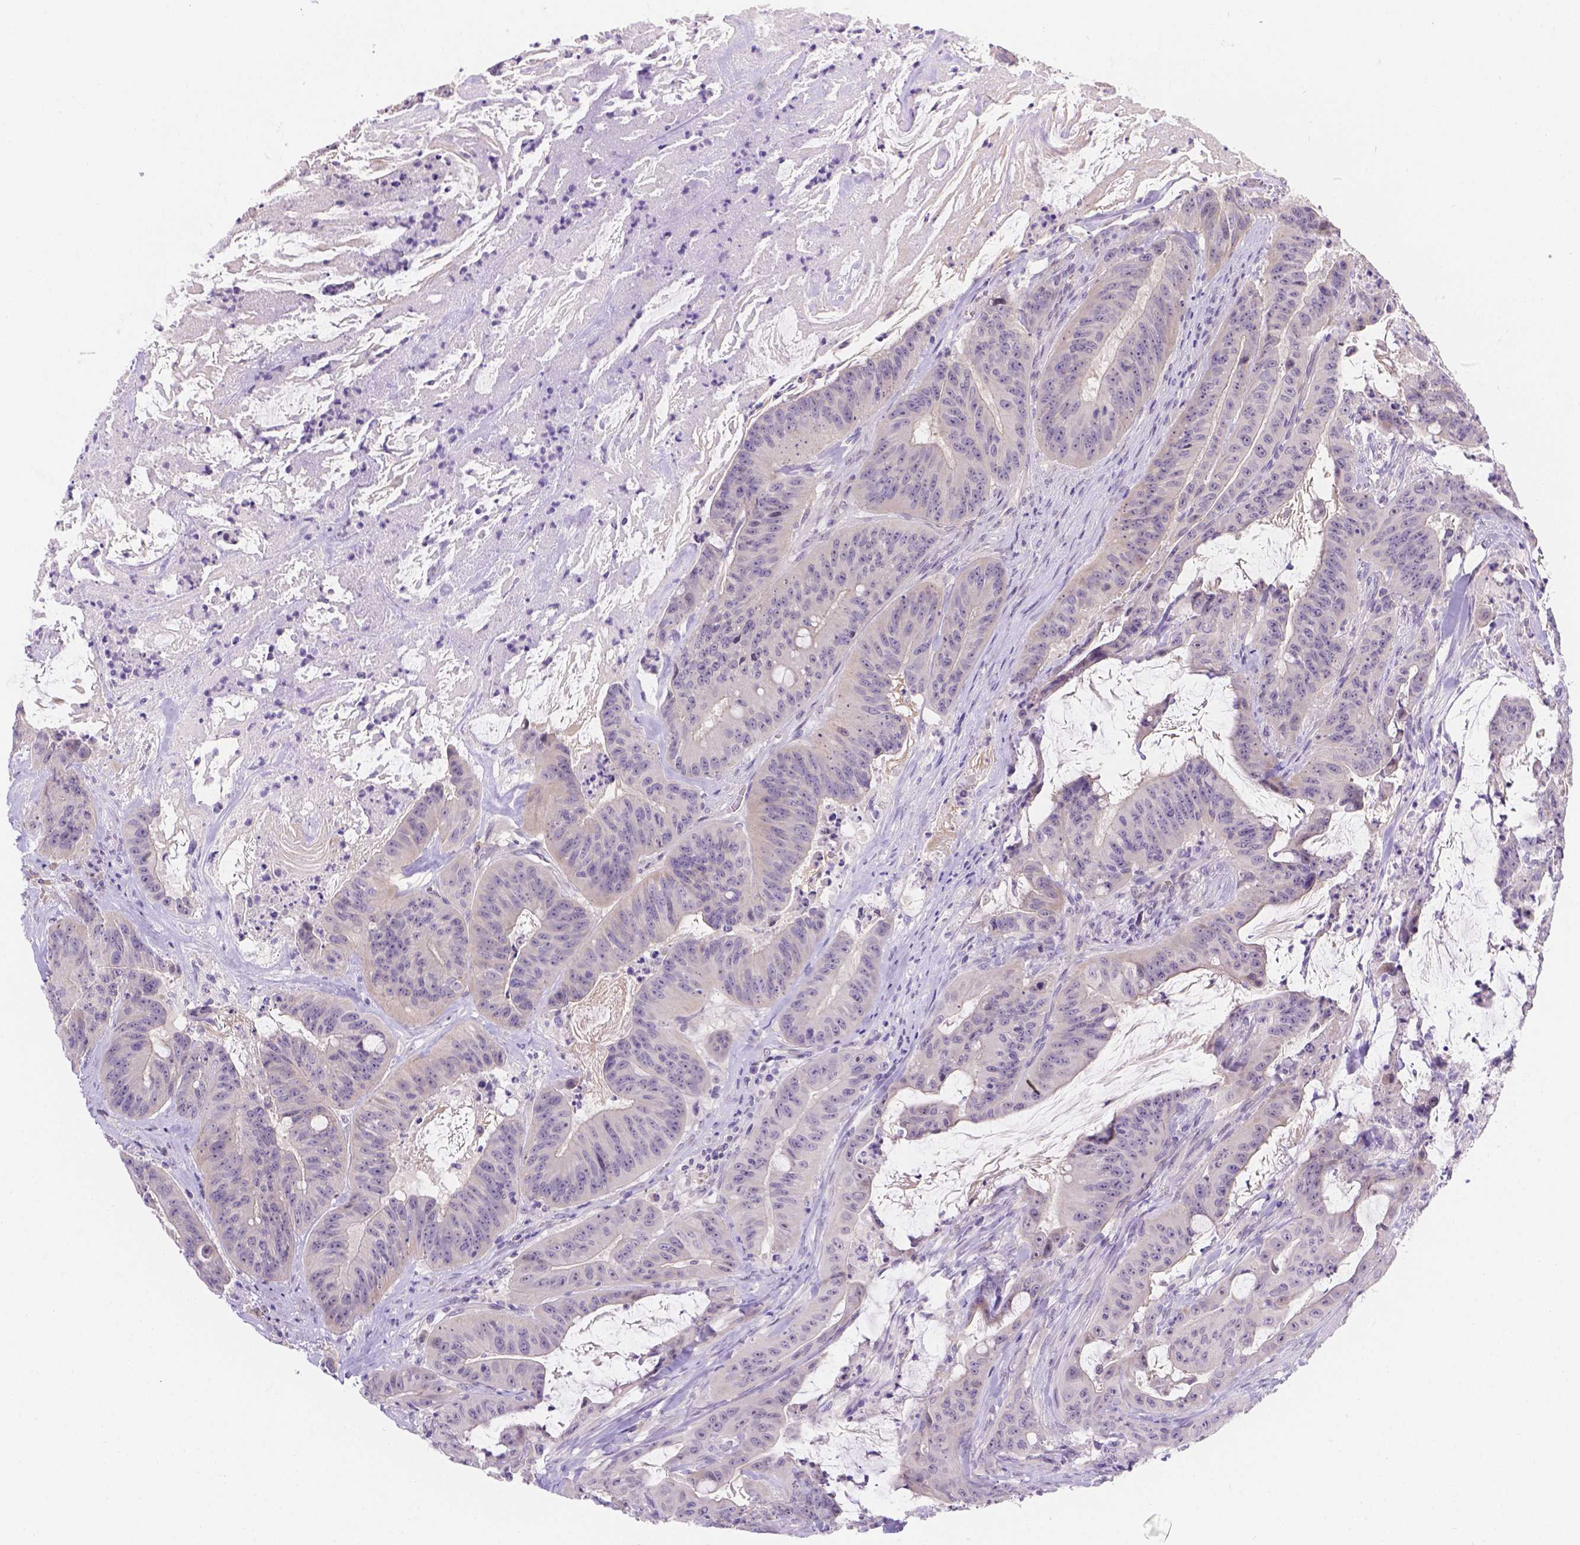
{"staining": {"intensity": "negative", "quantity": "none", "location": "none"}, "tissue": "colorectal cancer", "cell_type": "Tumor cells", "image_type": "cancer", "snomed": [{"axis": "morphology", "description": "Adenocarcinoma, NOS"}, {"axis": "topography", "description": "Colon"}], "caption": "The histopathology image exhibits no staining of tumor cells in colorectal cancer (adenocarcinoma). (DAB (3,3'-diaminobenzidine) immunohistochemistry, high magnification).", "gene": "CD96", "patient": {"sex": "male", "age": 33}}